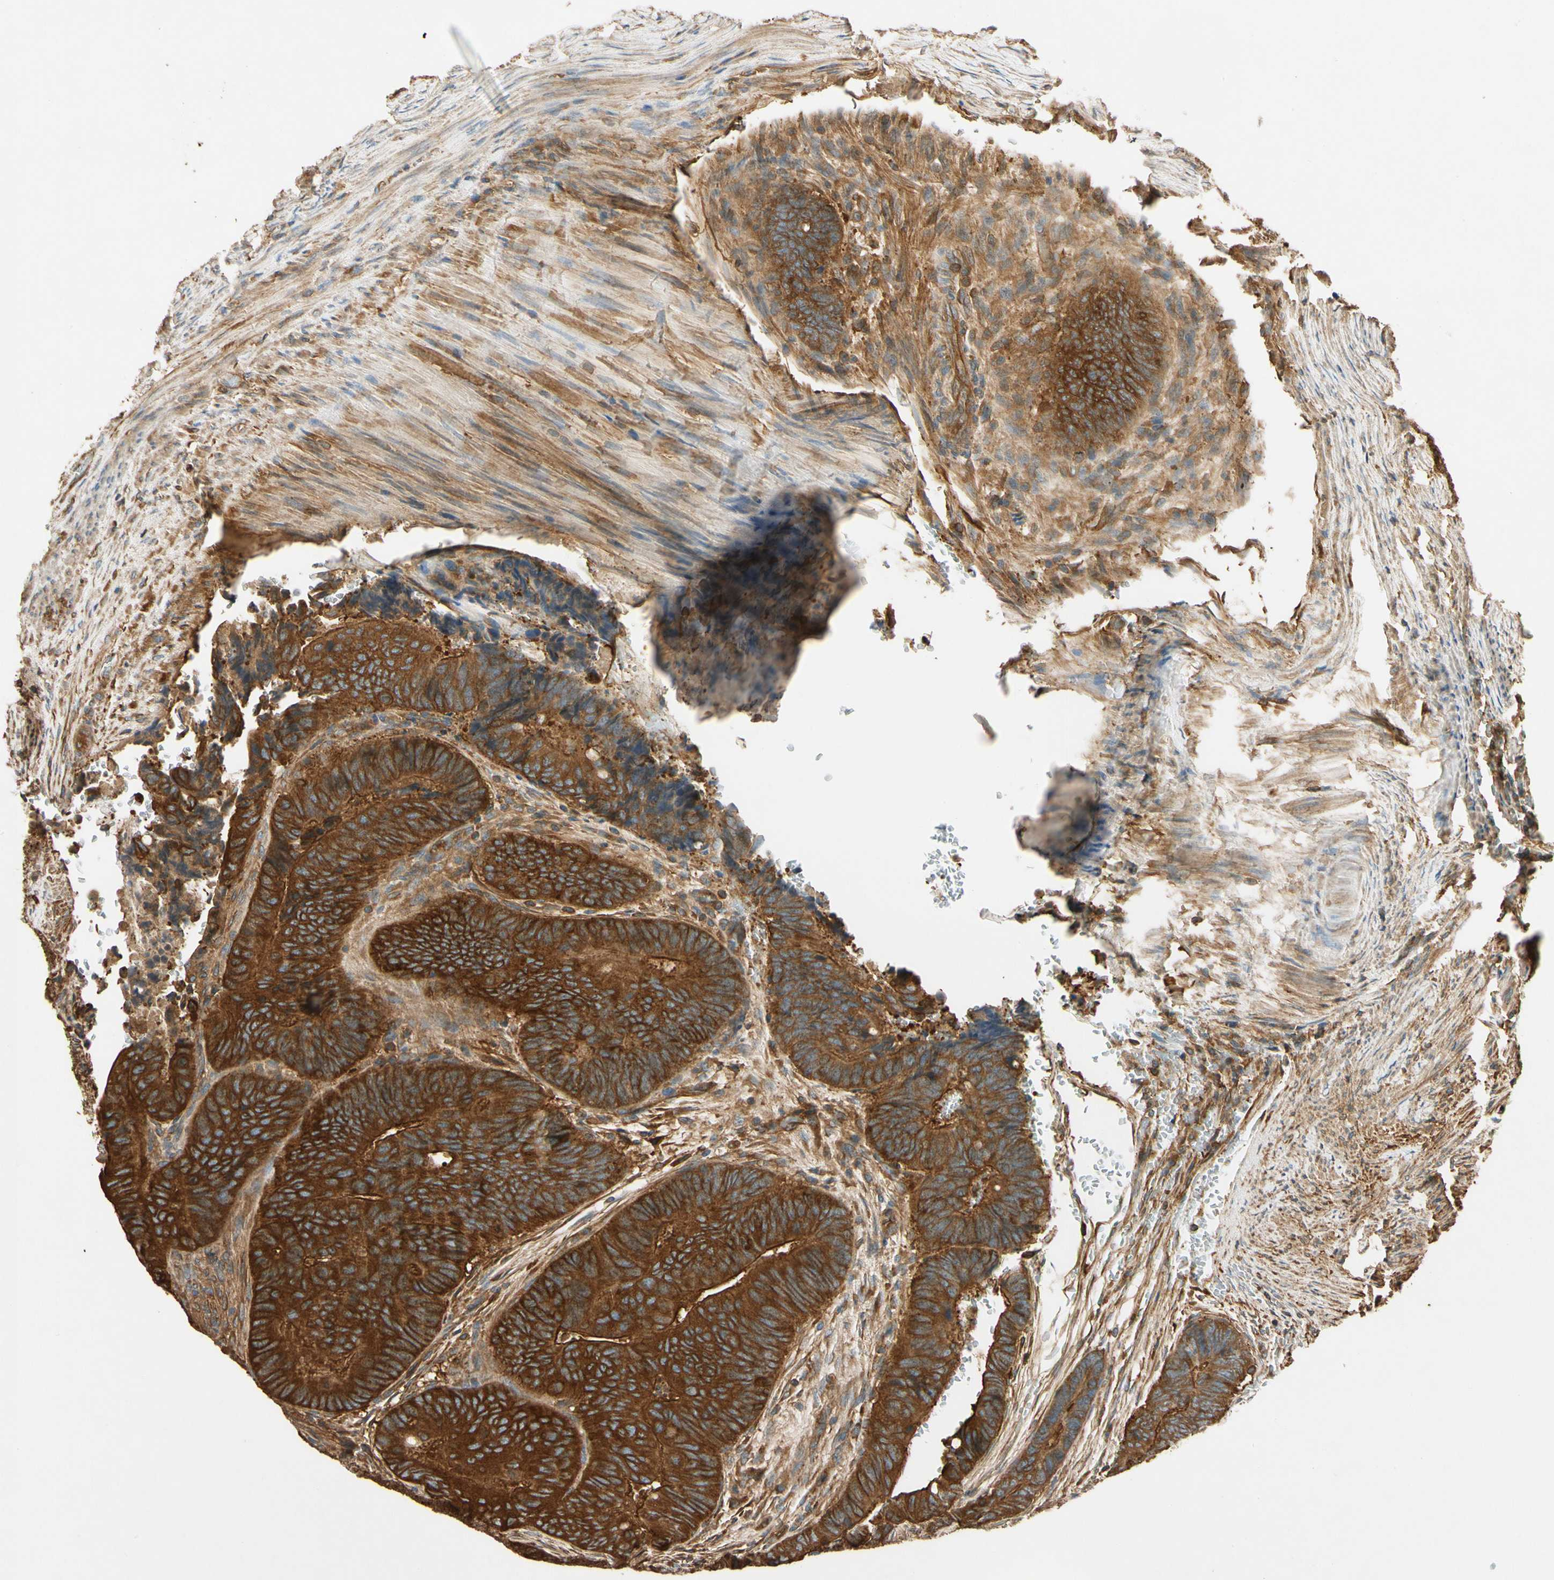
{"staining": {"intensity": "strong", "quantity": ">75%", "location": "cytoplasmic/membranous"}, "tissue": "colorectal cancer", "cell_type": "Tumor cells", "image_type": "cancer", "snomed": [{"axis": "morphology", "description": "Normal tissue, NOS"}, {"axis": "morphology", "description": "Adenocarcinoma, NOS"}, {"axis": "topography", "description": "Rectum"}, {"axis": "topography", "description": "Peripheral nerve tissue"}], "caption": "Tumor cells show high levels of strong cytoplasmic/membranous positivity in approximately >75% of cells in colorectal cancer (adenocarcinoma).", "gene": "TCP11L1", "patient": {"sex": "male", "age": 92}}